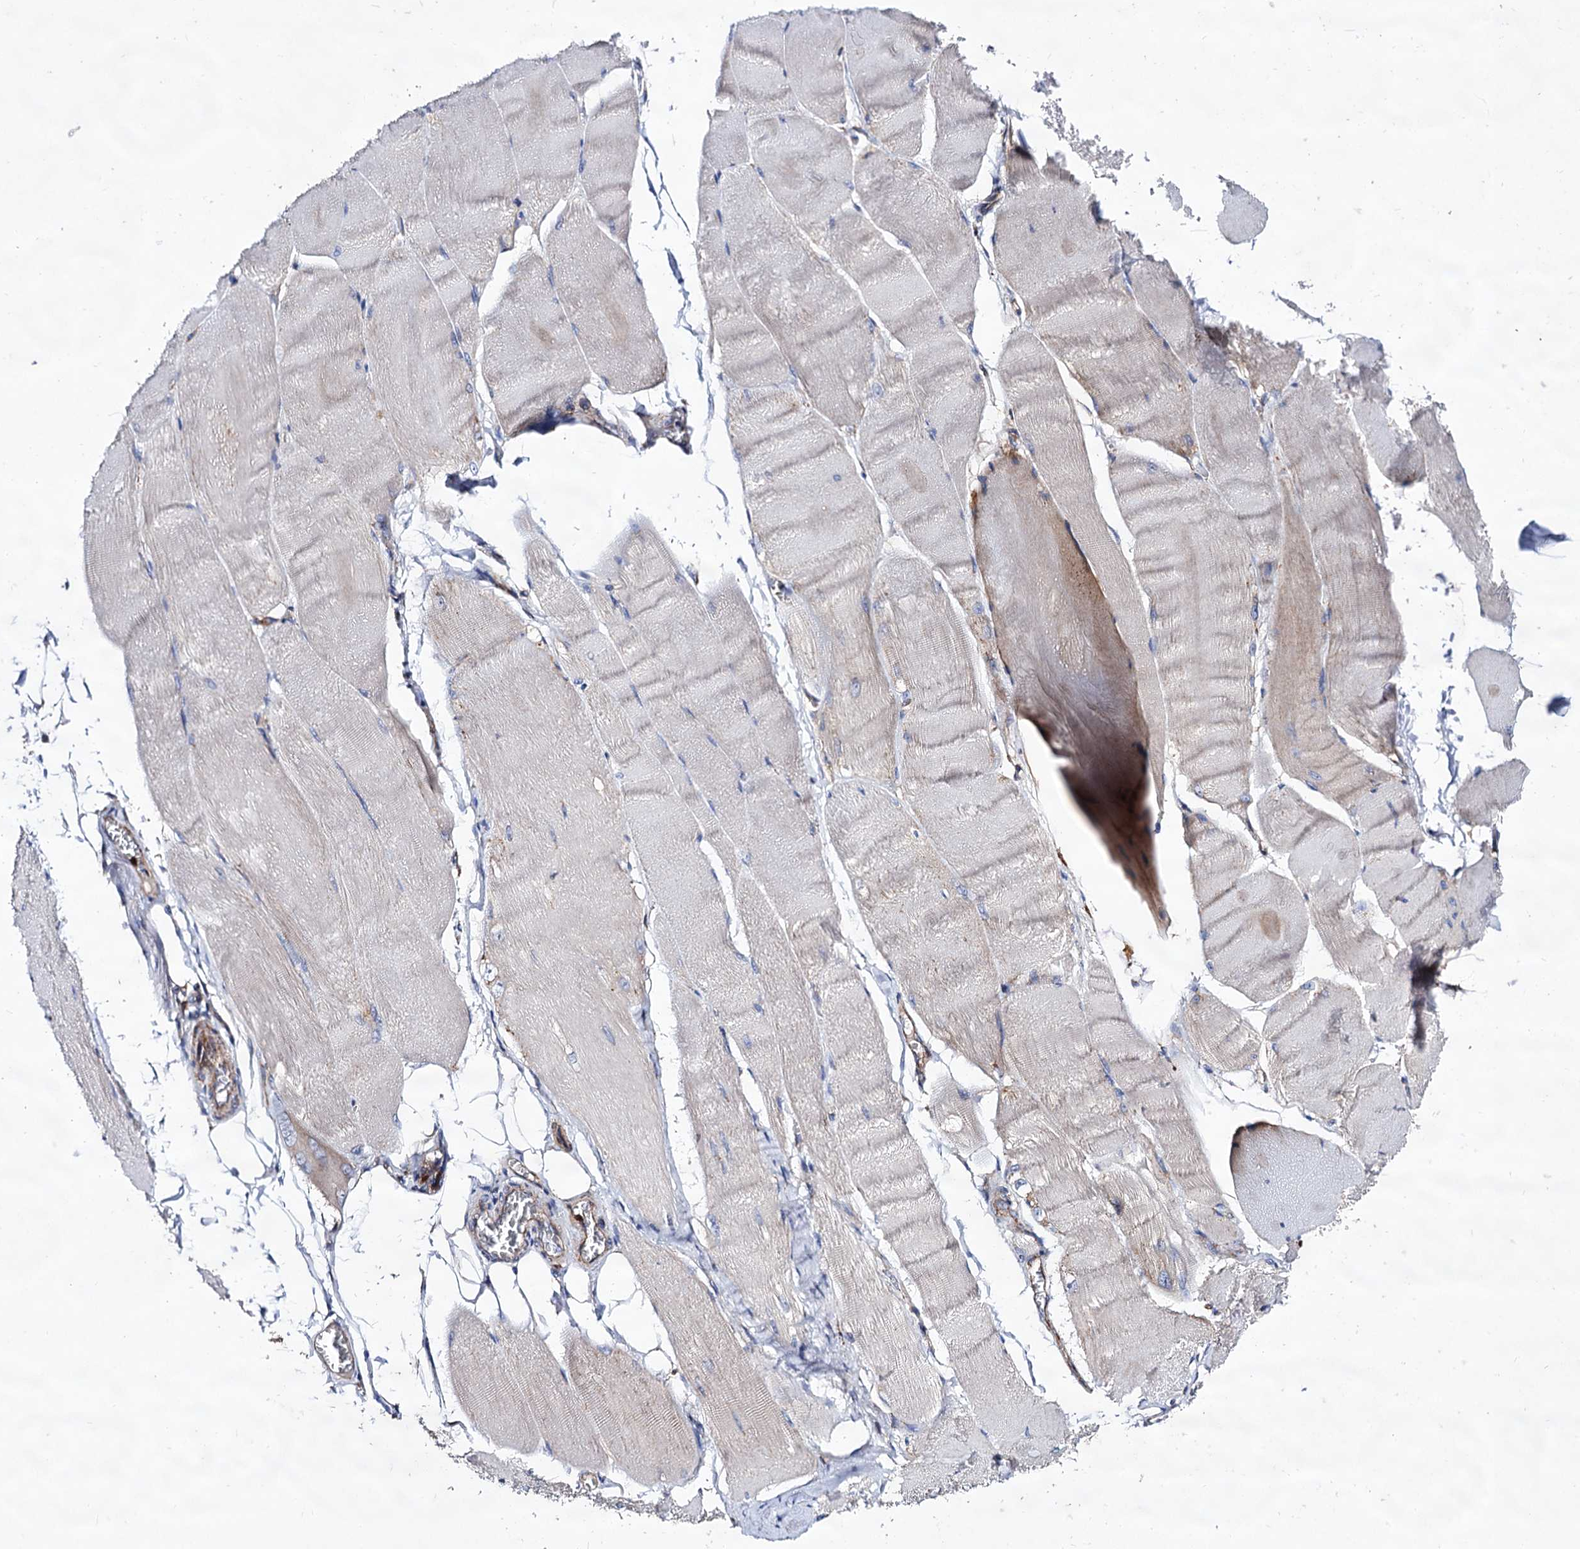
{"staining": {"intensity": "weak", "quantity": "25%-75%", "location": "cytoplasmic/membranous"}, "tissue": "skeletal muscle", "cell_type": "Myocytes", "image_type": "normal", "snomed": [{"axis": "morphology", "description": "Normal tissue, NOS"}, {"axis": "morphology", "description": "Basal cell carcinoma"}, {"axis": "topography", "description": "Skeletal muscle"}], "caption": "High-magnification brightfield microscopy of unremarkable skeletal muscle stained with DAB (brown) and counterstained with hematoxylin (blue). myocytes exhibit weak cytoplasmic/membranous expression is present in about25%-75% of cells. The staining was performed using DAB (3,3'-diaminobenzidine) to visualize the protein expression in brown, while the nuclei were stained in blue with hematoxylin (Magnification: 20x).", "gene": "ACAD9", "patient": {"sex": "female", "age": 64}}